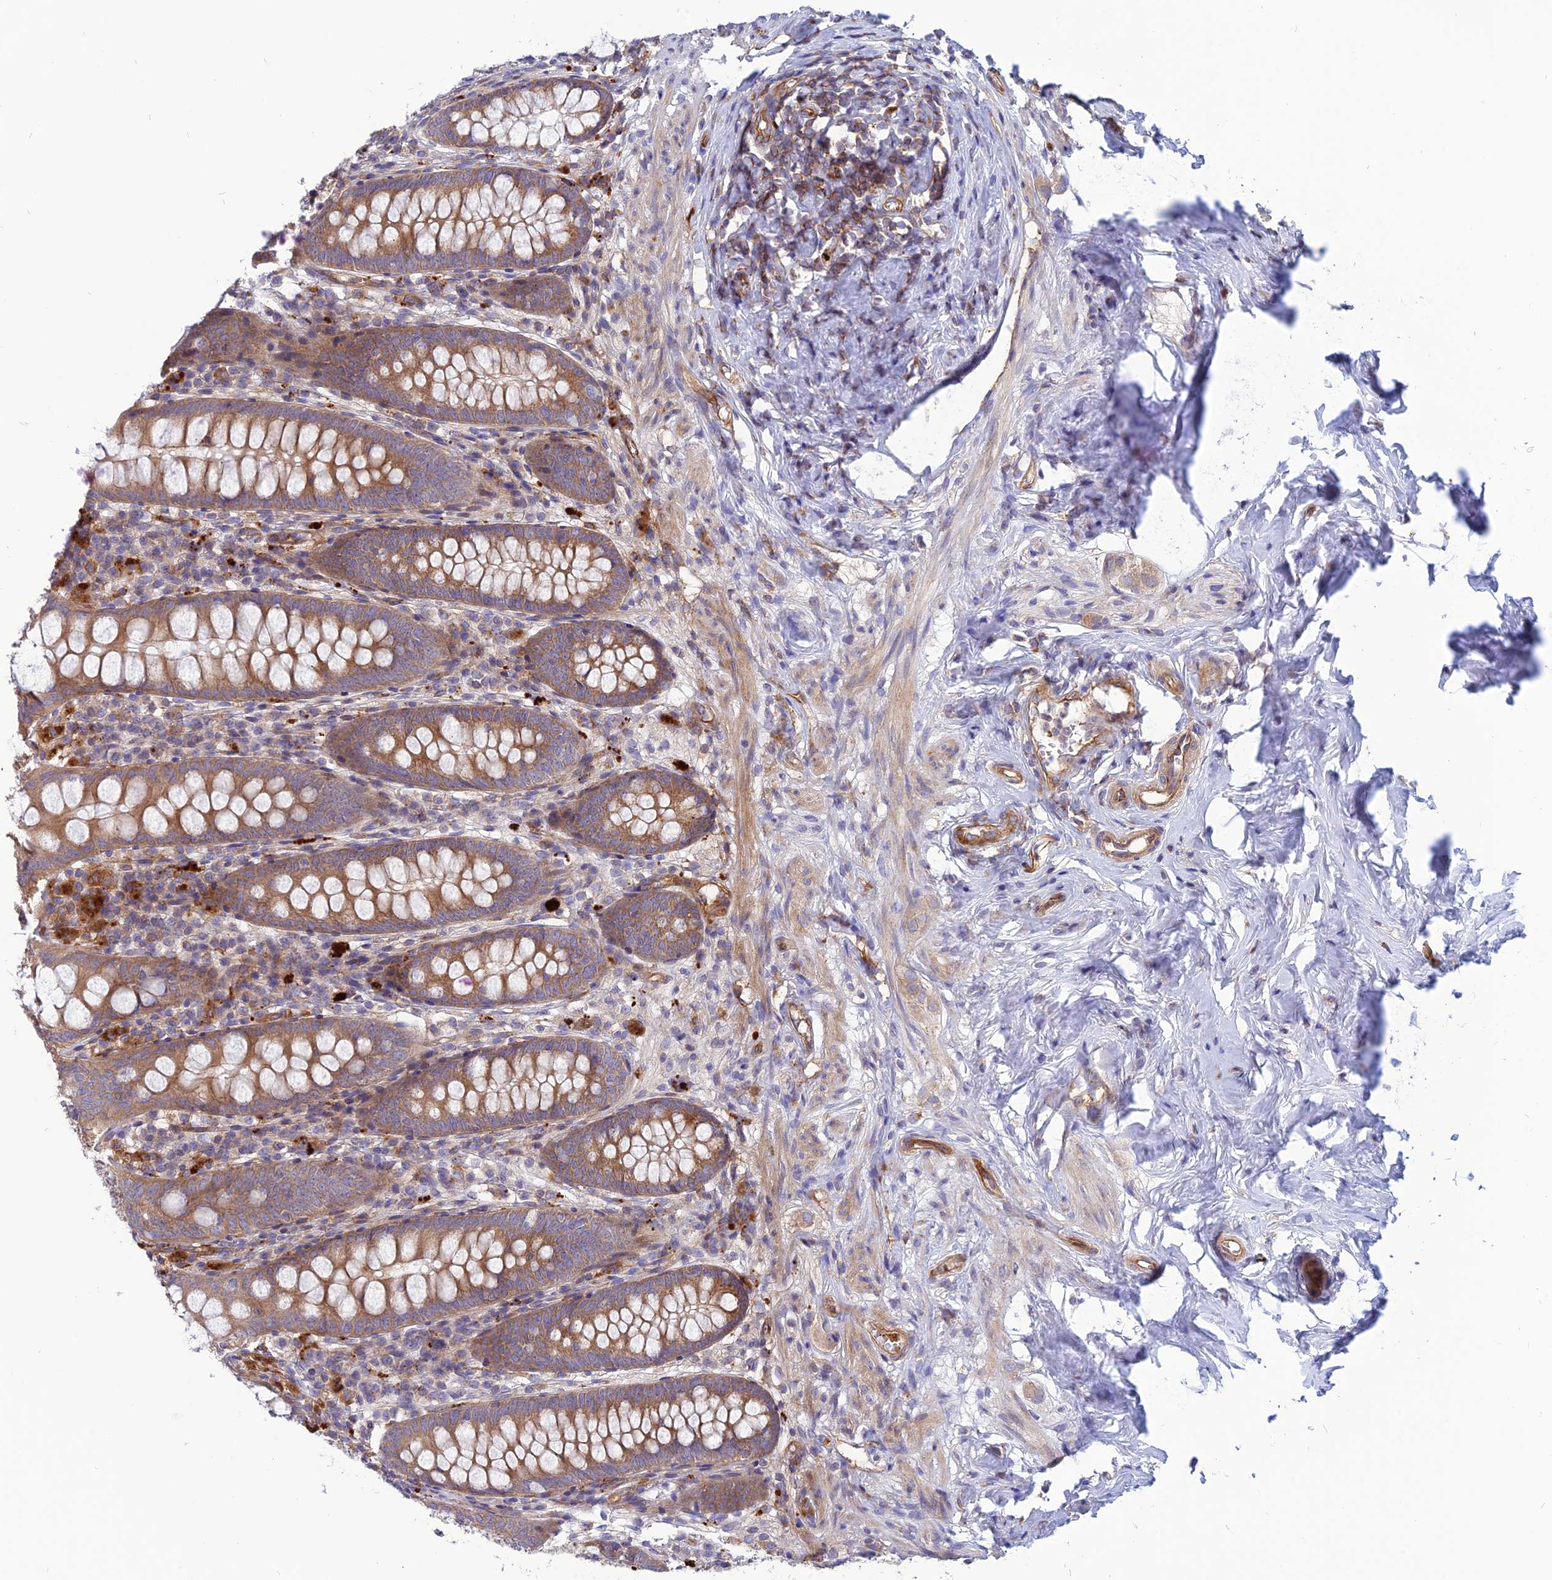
{"staining": {"intensity": "moderate", "quantity": ">75%", "location": "cytoplasmic/membranous"}, "tissue": "appendix", "cell_type": "Glandular cells", "image_type": "normal", "snomed": [{"axis": "morphology", "description": "Normal tissue, NOS"}, {"axis": "topography", "description": "Appendix"}], "caption": "Glandular cells display moderate cytoplasmic/membranous expression in approximately >75% of cells in normal appendix. The staining was performed using DAB (3,3'-diaminobenzidine) to visualize the protein expression in brown, while the nuclei were stained in blue with hematoxylin (Magnification: 20x).", "gene": "PHKA2", "patient": {"sex": "female", "age": 51}}